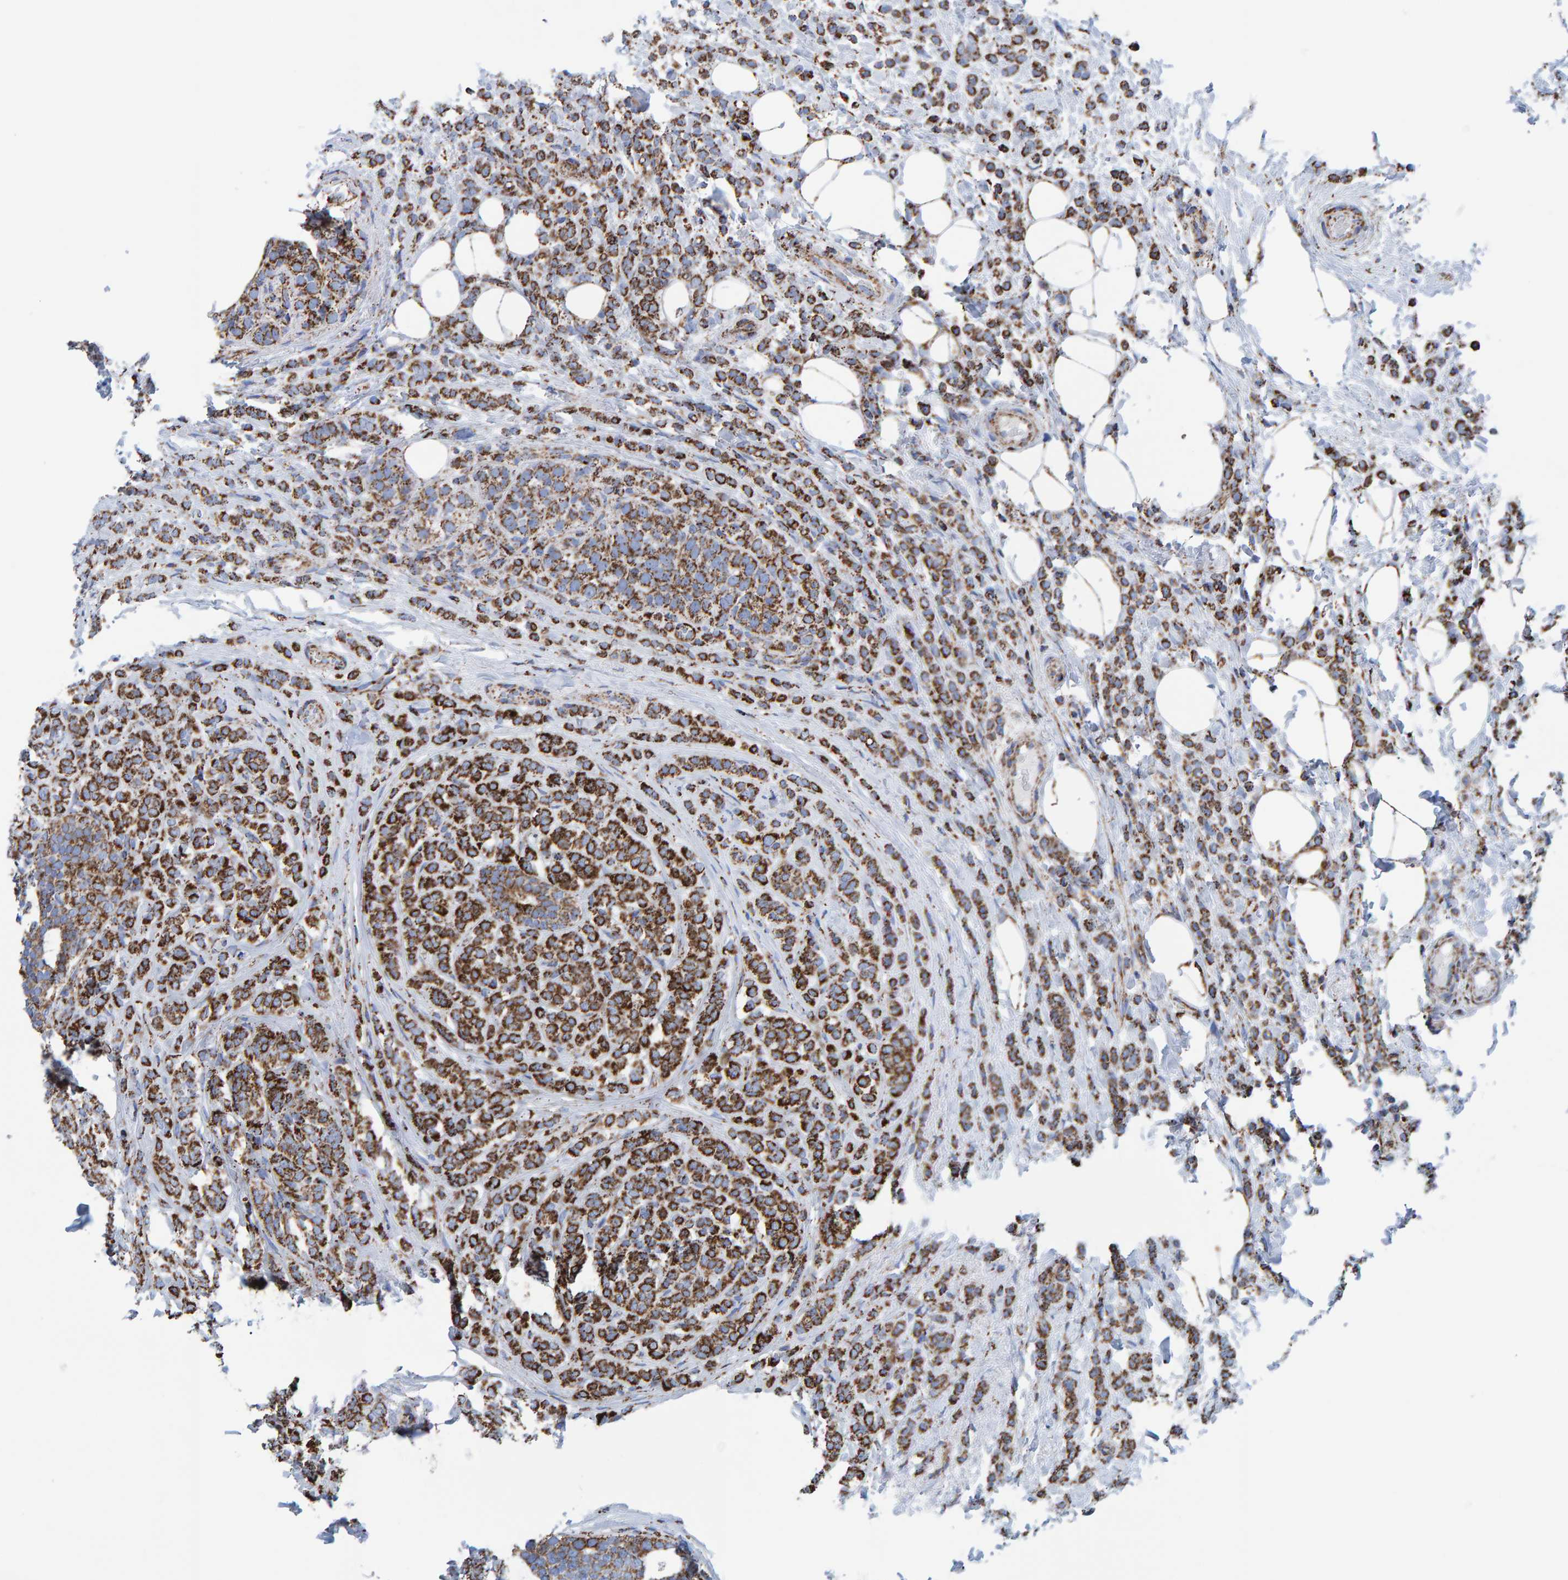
{"staining": {"intensity": "strong", "quantity": ">75%", "location": "cytoplasmic/membranous"}, "tissue": "breast cancer", "cell_type": "Tumor cells", "image_type": "cancer", "snomed": [{"axis": "morphology", "description": "Lobular carcinoma"}, {"axis": "topography", "description": "Breast"}], "caption": "Protein staining exhibits strong cytoplasmic/membranous staining in approximately >75% of tumor cells in breast lobular carcinoma. (IHC, brightfield microscopy, high magnification).", "gene": "ENSG00000262660", "patient": {"sex": "female", "age": 50}}